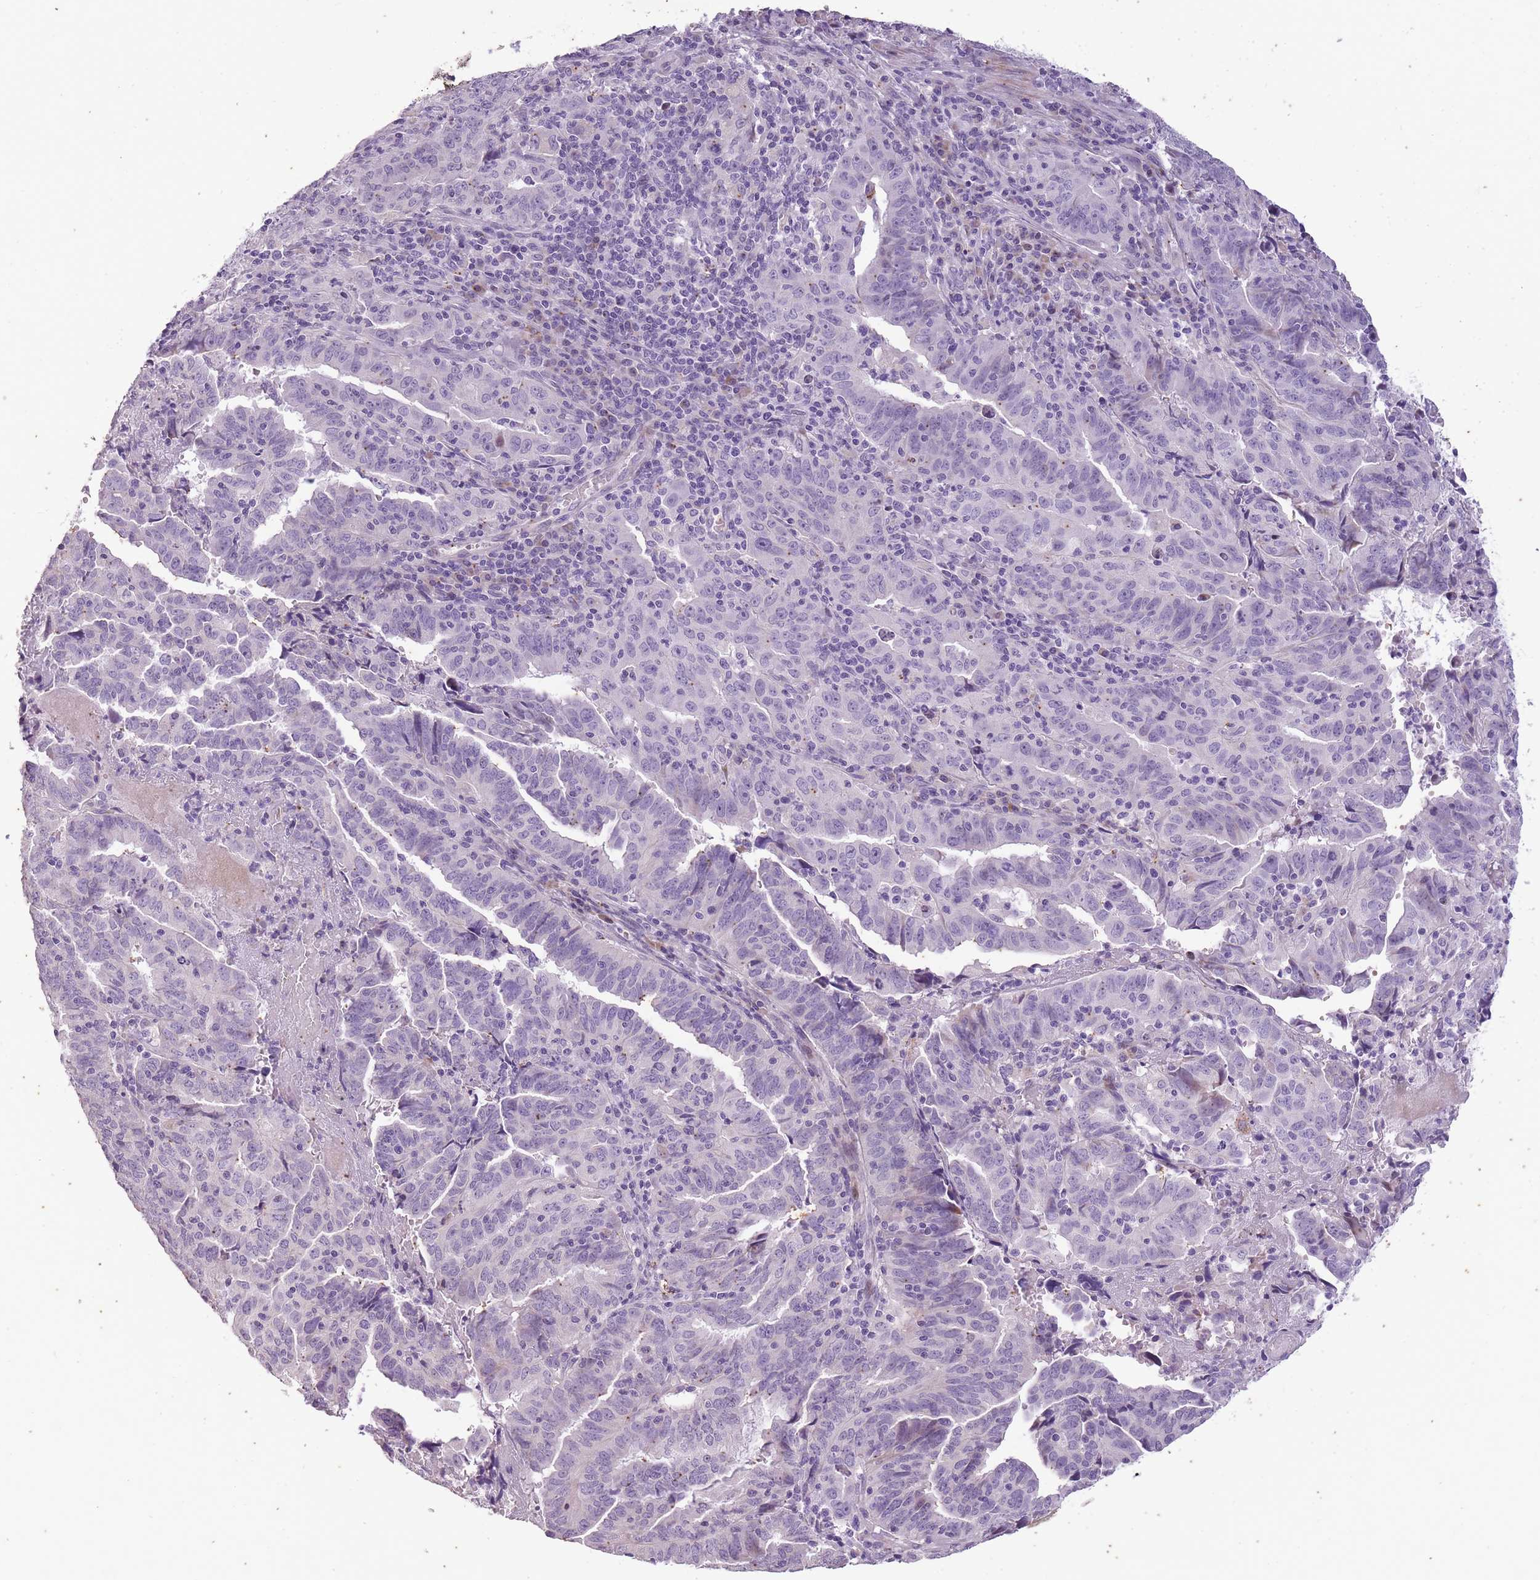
{"staining": {"intensity": "negative", "quantity": "none", "location": "none"}, "tissue": "endometrial cancer", "cell_type": "Tumor cells", "image_type": "cancer", "snomed": [{"axis": "morphology", "description": "Adenocarcinoma, NOS"}, {"axis": "topography", "description": "Endometrium"}], "caption": "This is an immunohistochemistry photomicrograph of adenocarcinoma (endometrial). There is no staining in tumor cells.", "gene": "CNTNAP3", "patient": {"sex": "female", "age": 60}}